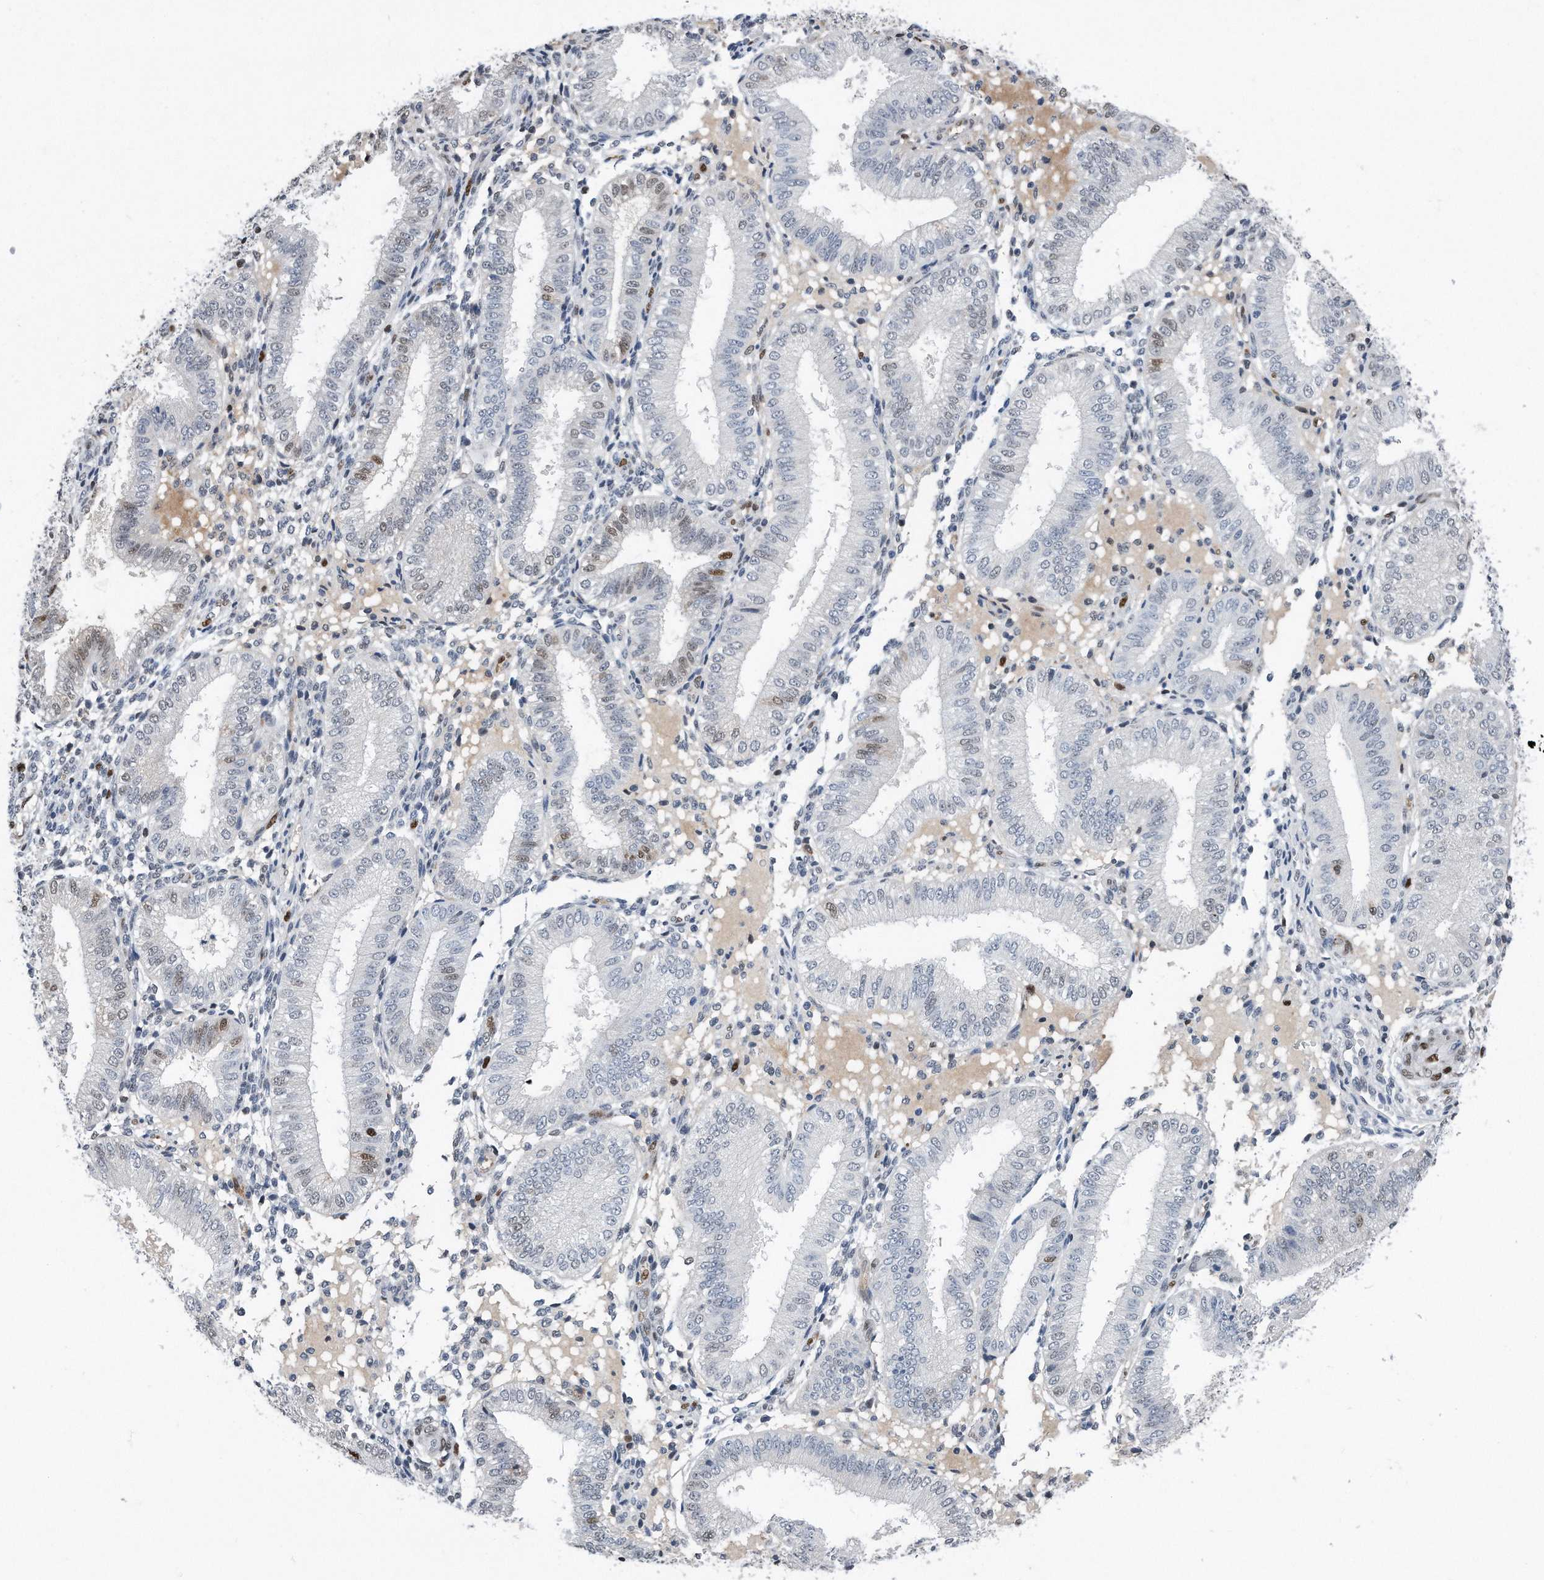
{"staining": {"intensity": "negative", "quantity": "none", "location": "none"}, "tissue": "endometrium", "cell_type": "Cells in endometrial stroma", "image_type": "normal", "snomed": [{"axis": "morphology", "description": "Normal tissue, NOS"}, {"axis": "topography", "description": "Endometrium"}], "caption": "The immunohistochemistry (IHC) histopathology image has no significant expression in cells in endometrial stroma of endometrium. (Immunohistochemistry, brightfield microscopy, high magnification).", "gene": "PCNA", "patient": {"sex": "female", "age": 39}}